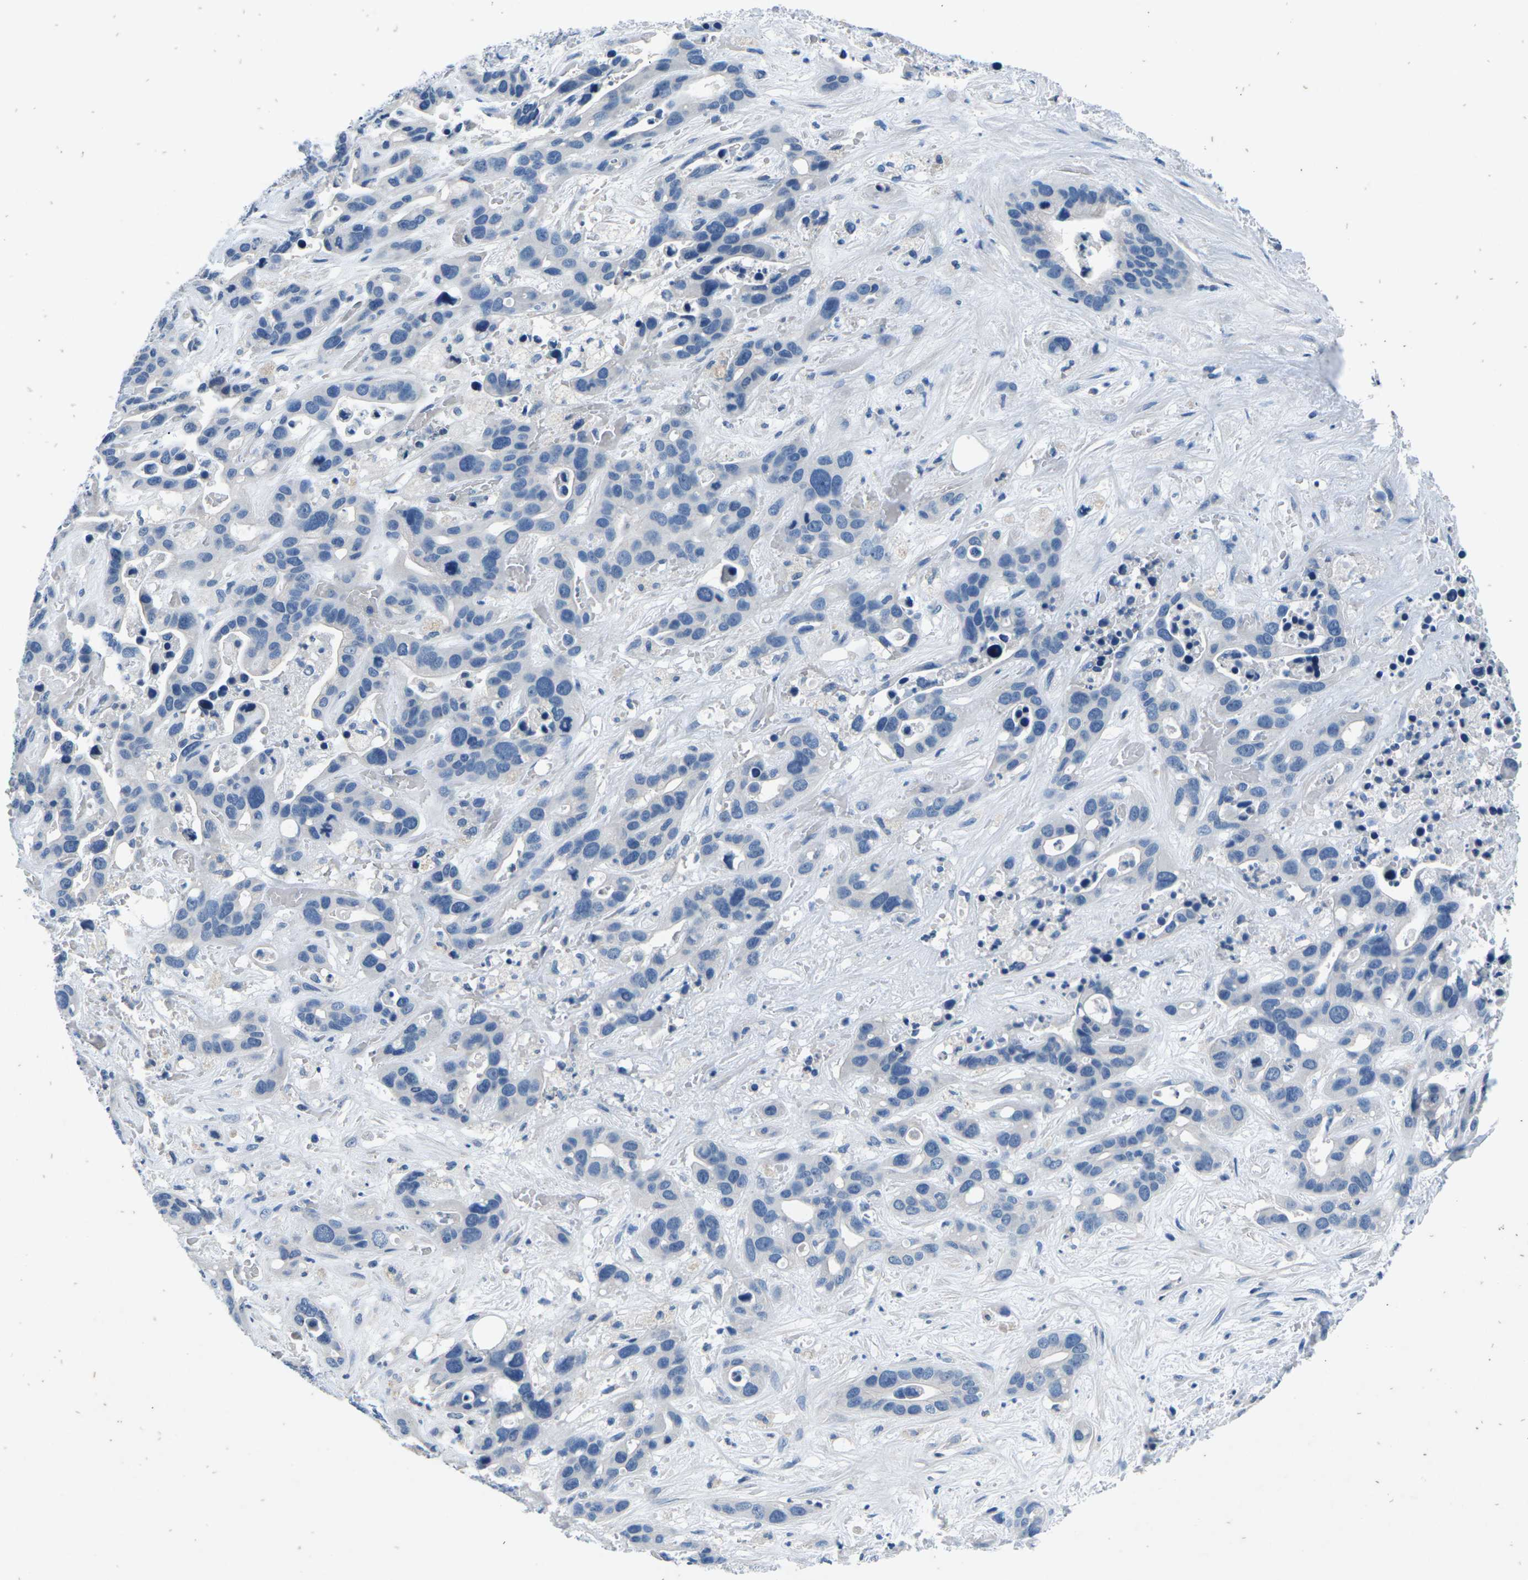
{"staining": {"intensity": "negative", "quantity": "none", "location": "none"}, "tissue": "liver cancer", "cell_type": "Tumor cells", "image_type": "cancer", "snomed": [{"axis": "morphology", "description": "Cholangiocarcinoma"}, {"axis": "topography", "description": "Liver"}], "caption": "Photomicrograph shows no significant protein positivity in tumor cells of liver cancer. The staining was performed using DAB to visualize the protein expression in brown, while the nuclei were stained in blue with hematoxylin (Magnification: 20x).", "gene": "UMOD", "patient": {"sex": "female", "age": 65}}